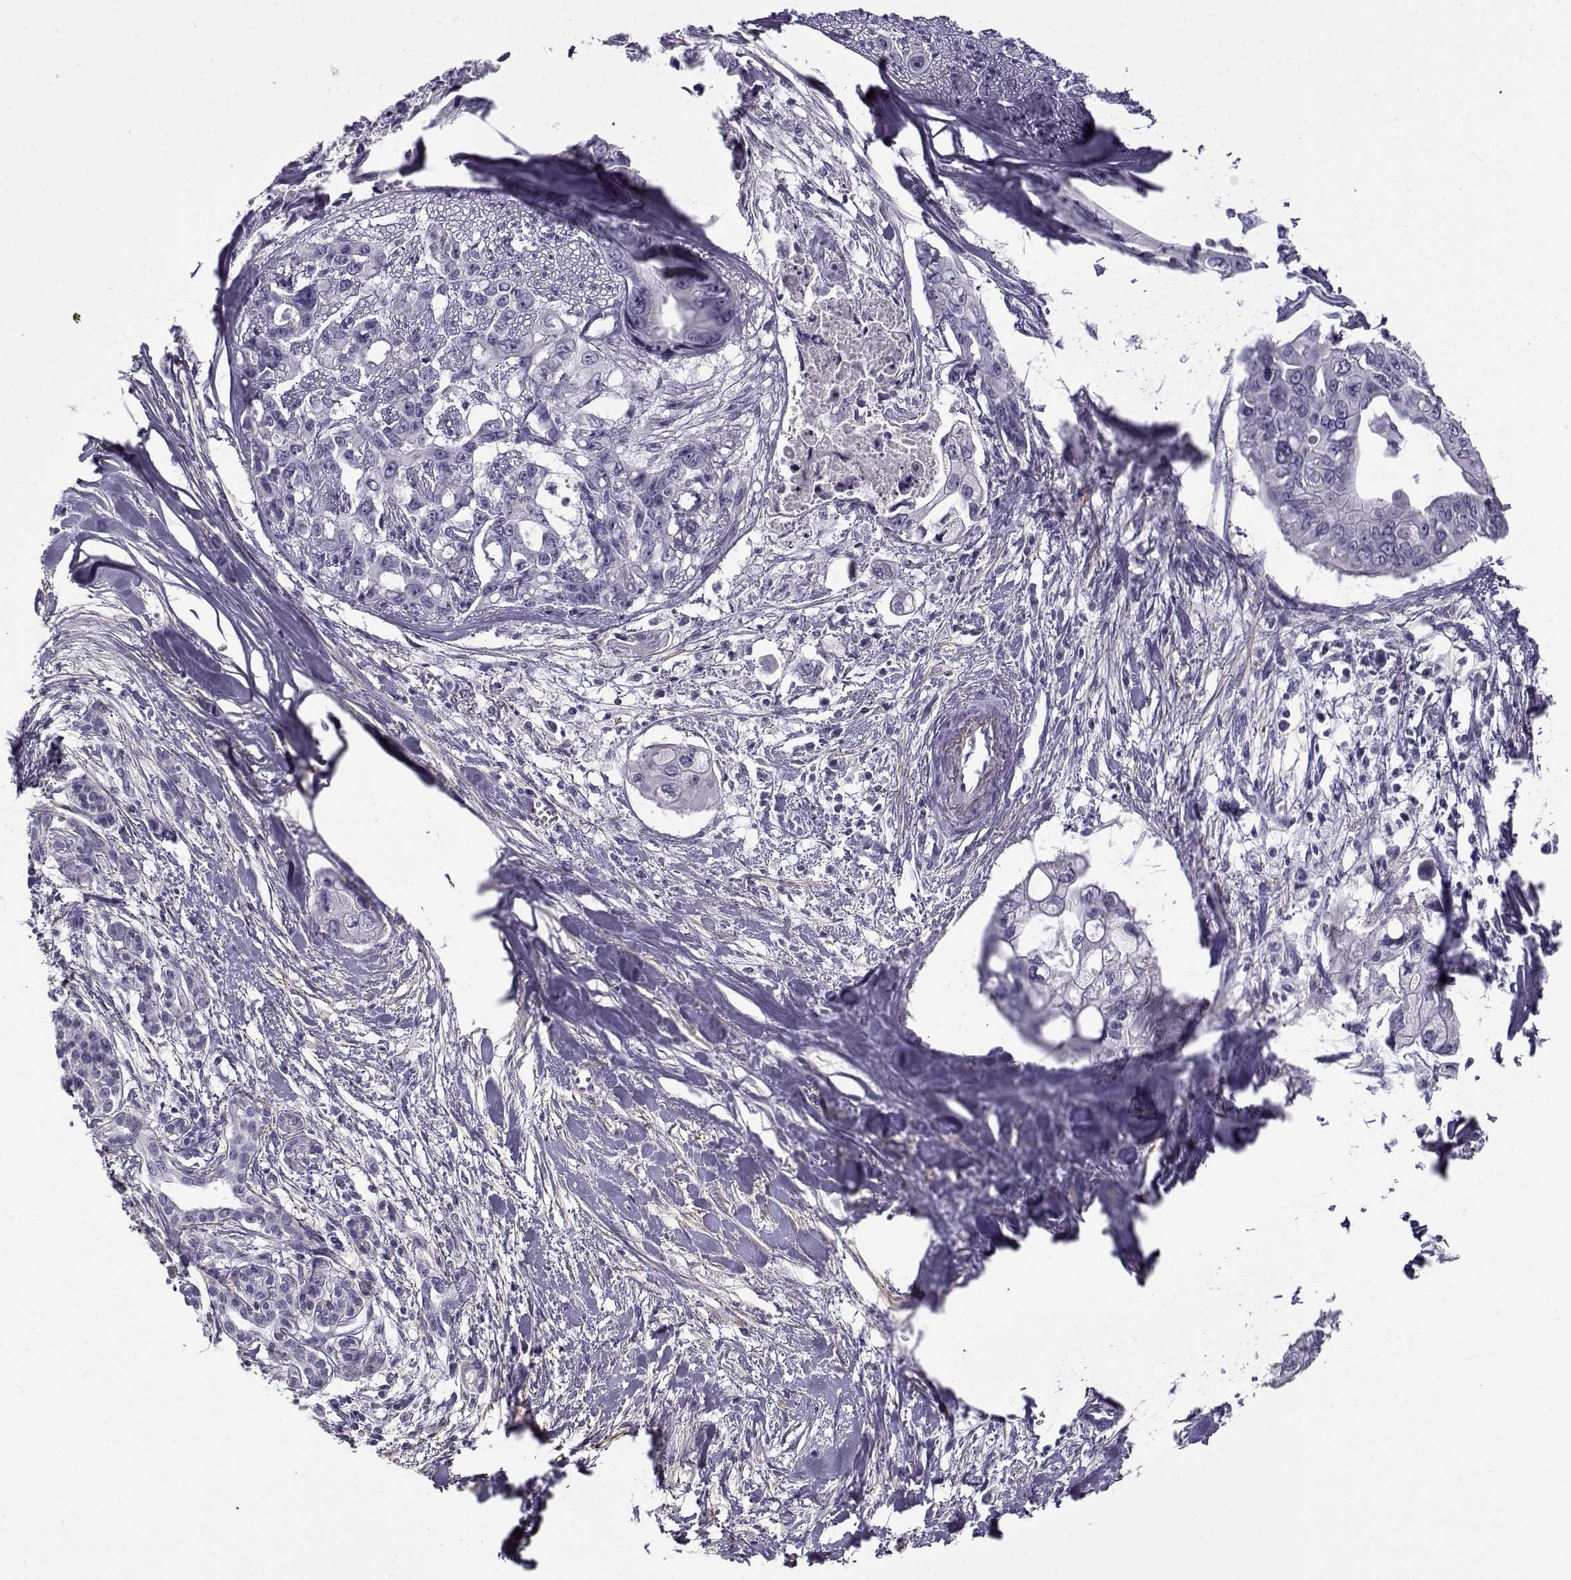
{"staining": {"intensity": "negative", "quantity": "none", "location": "none"}, "tissue": "pancreatic cancer", "cell_type": "Tumor cells", "image_type": "cancer", "snomed": [{"axis": "morphology", "description": "Adenocarcinoma, NOS"}, {"axis": "topography", "description": "Pancreas"}], "caption": "Immunohistochemistry (IHC) of human pancreatic adenocarcinoma demonstrates no staining in tumor cells.", "gene": "GTSF1L", "patient": {"sex": "male", "age": 60}}